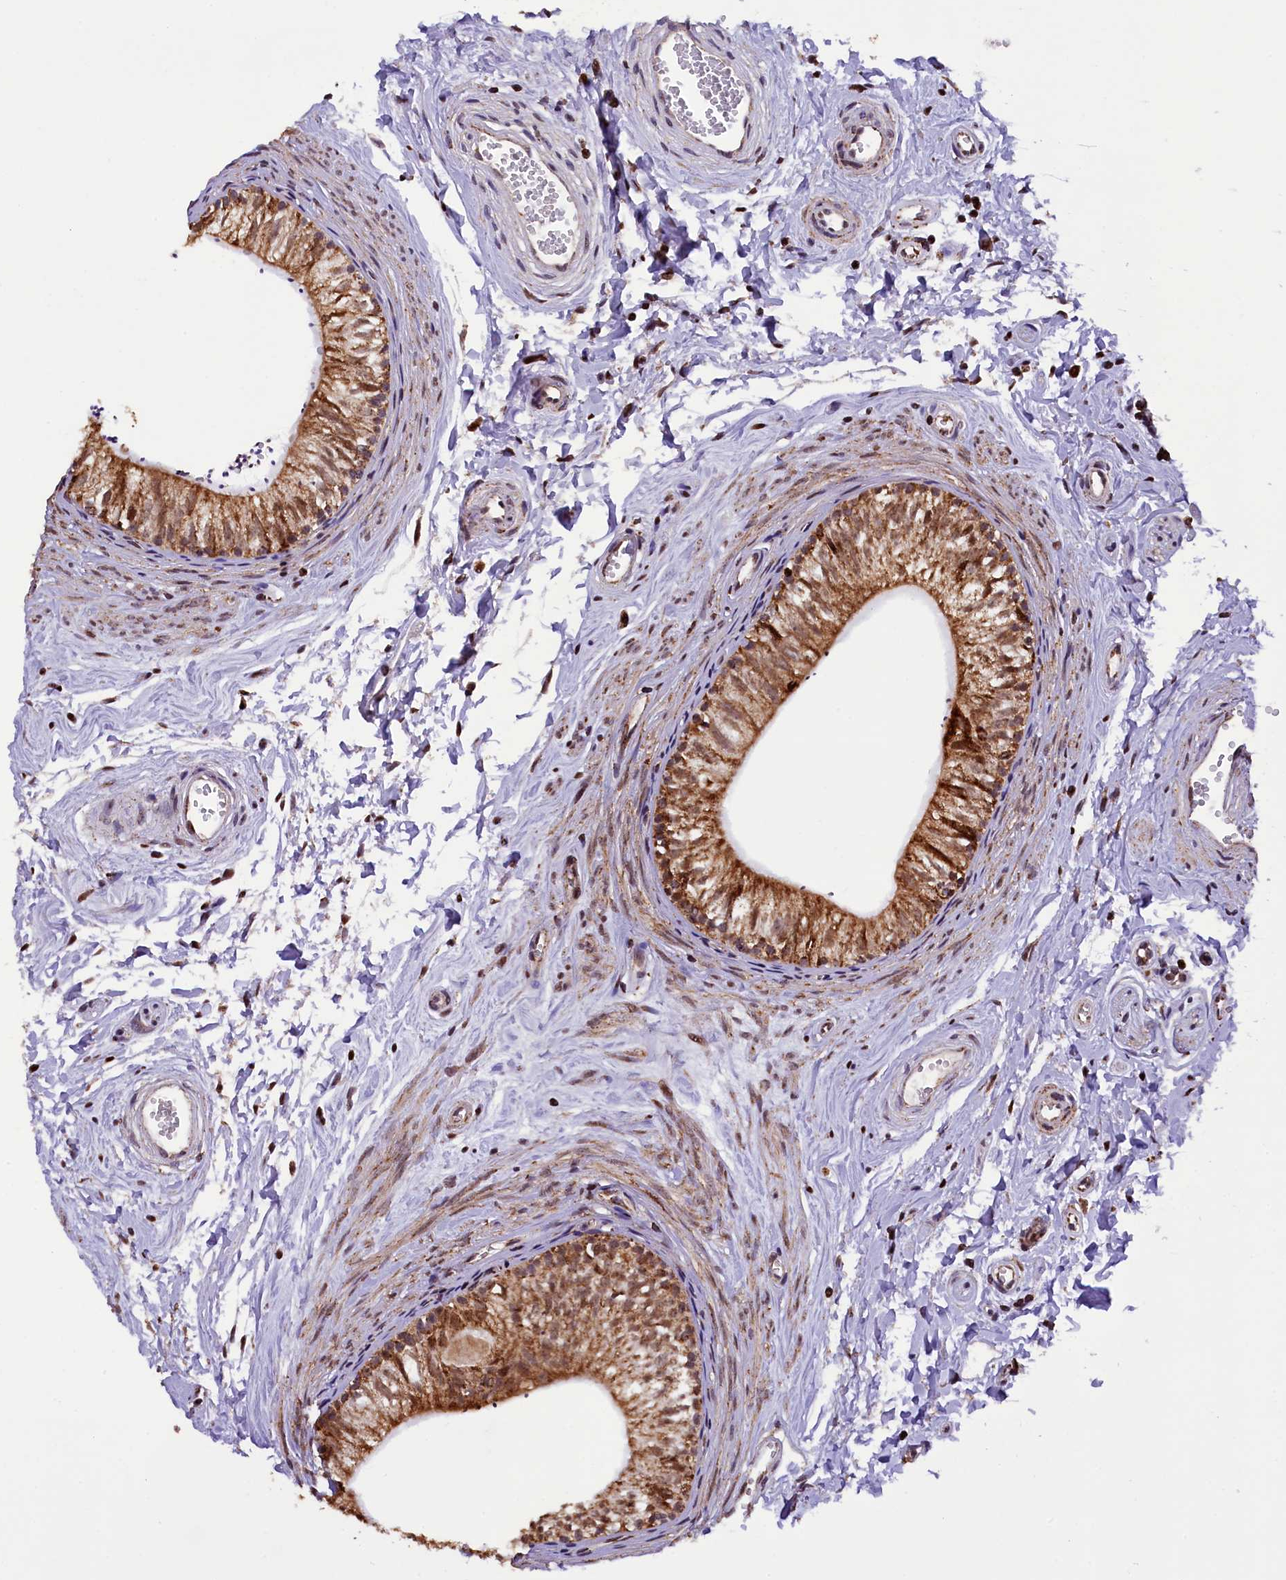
{"staining": {"intensity": "moderate", "quantity": ">75%", "location": "cytoplasmic/membranous,nuclear"}, "tissue": "epididymis", "cell_type": "Glandular cells", "image_type": "normal", "snomed": [{"axis": "morphology", "description": "Normal tissue, NOS"}, {"axis": "topography", "description": "Epididymis"}], "caption": "Protein analysis of unremarkable epididymis displays moderate cytoplasmic/membranous,nuclear staining in about >75% of glandular cells.", "gene": "KLC2", "patient": {"sex": "male", "age": 56}}